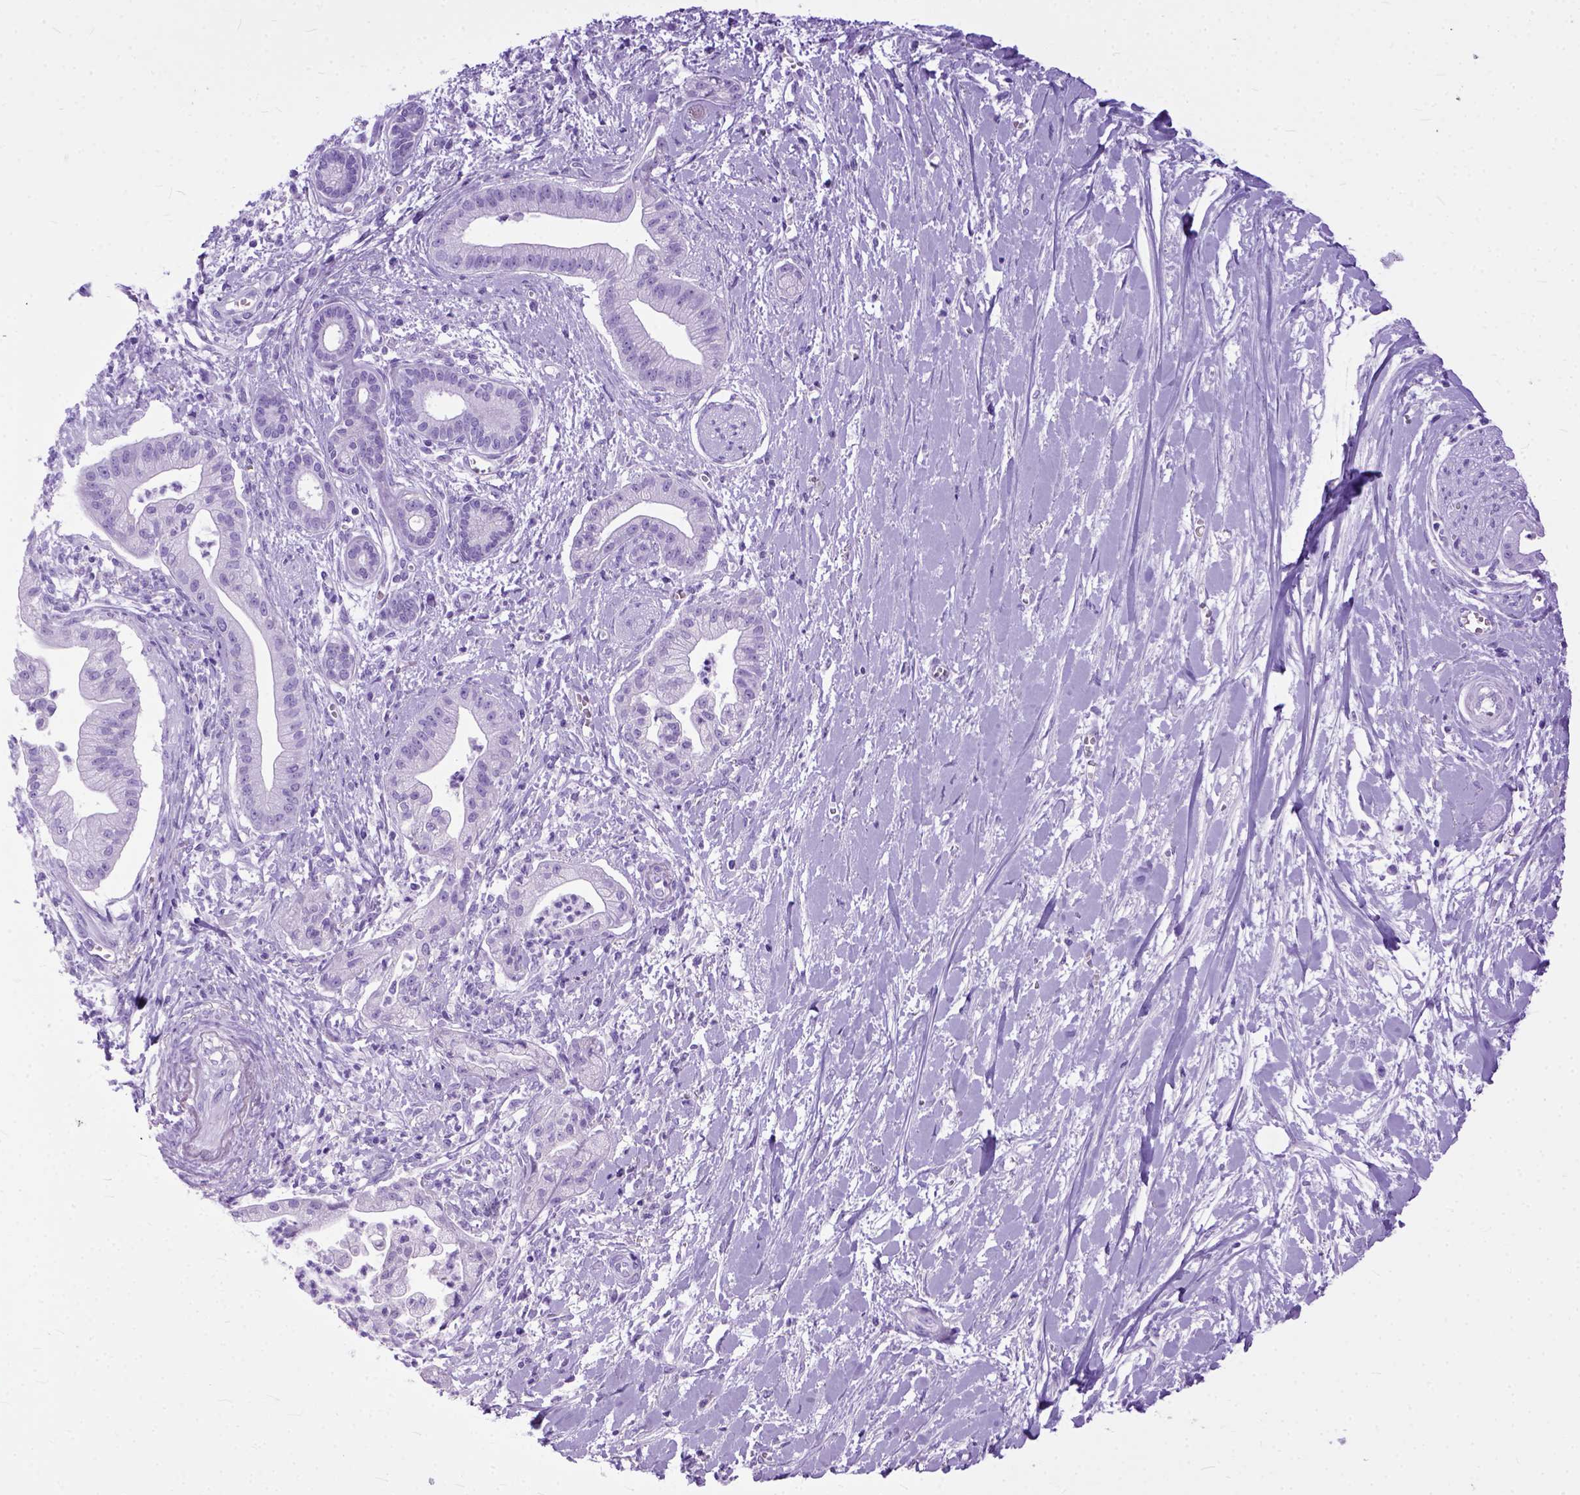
{"staining": {"intensity": "negative", "quantity": "none", "location": "none"}, "tissue": "pancreatic cancer", "cell_type": "Tumor cells", "image_type": "cancer", "snomed": [{"axis": "morphology", "description": "Normal tissue, NOS"}, {"axis": "morphology", "description": "Adenocarcinoma, NOS"}, {"axis": "topography", "description": "Lymph node"}, {"axis": "topography", "description": "Pancreas"}], "caption": "The IHC micrograph has no significant staining in tumor cells of pancreatic adenocarcinoma tissue. Brightfield microscopy of IHC stained with DAB (brown) and hematoxylin (blue), captured at high magnification.", "gene": "GNGT1", "patient": {"sex": "female", "age": 58}}